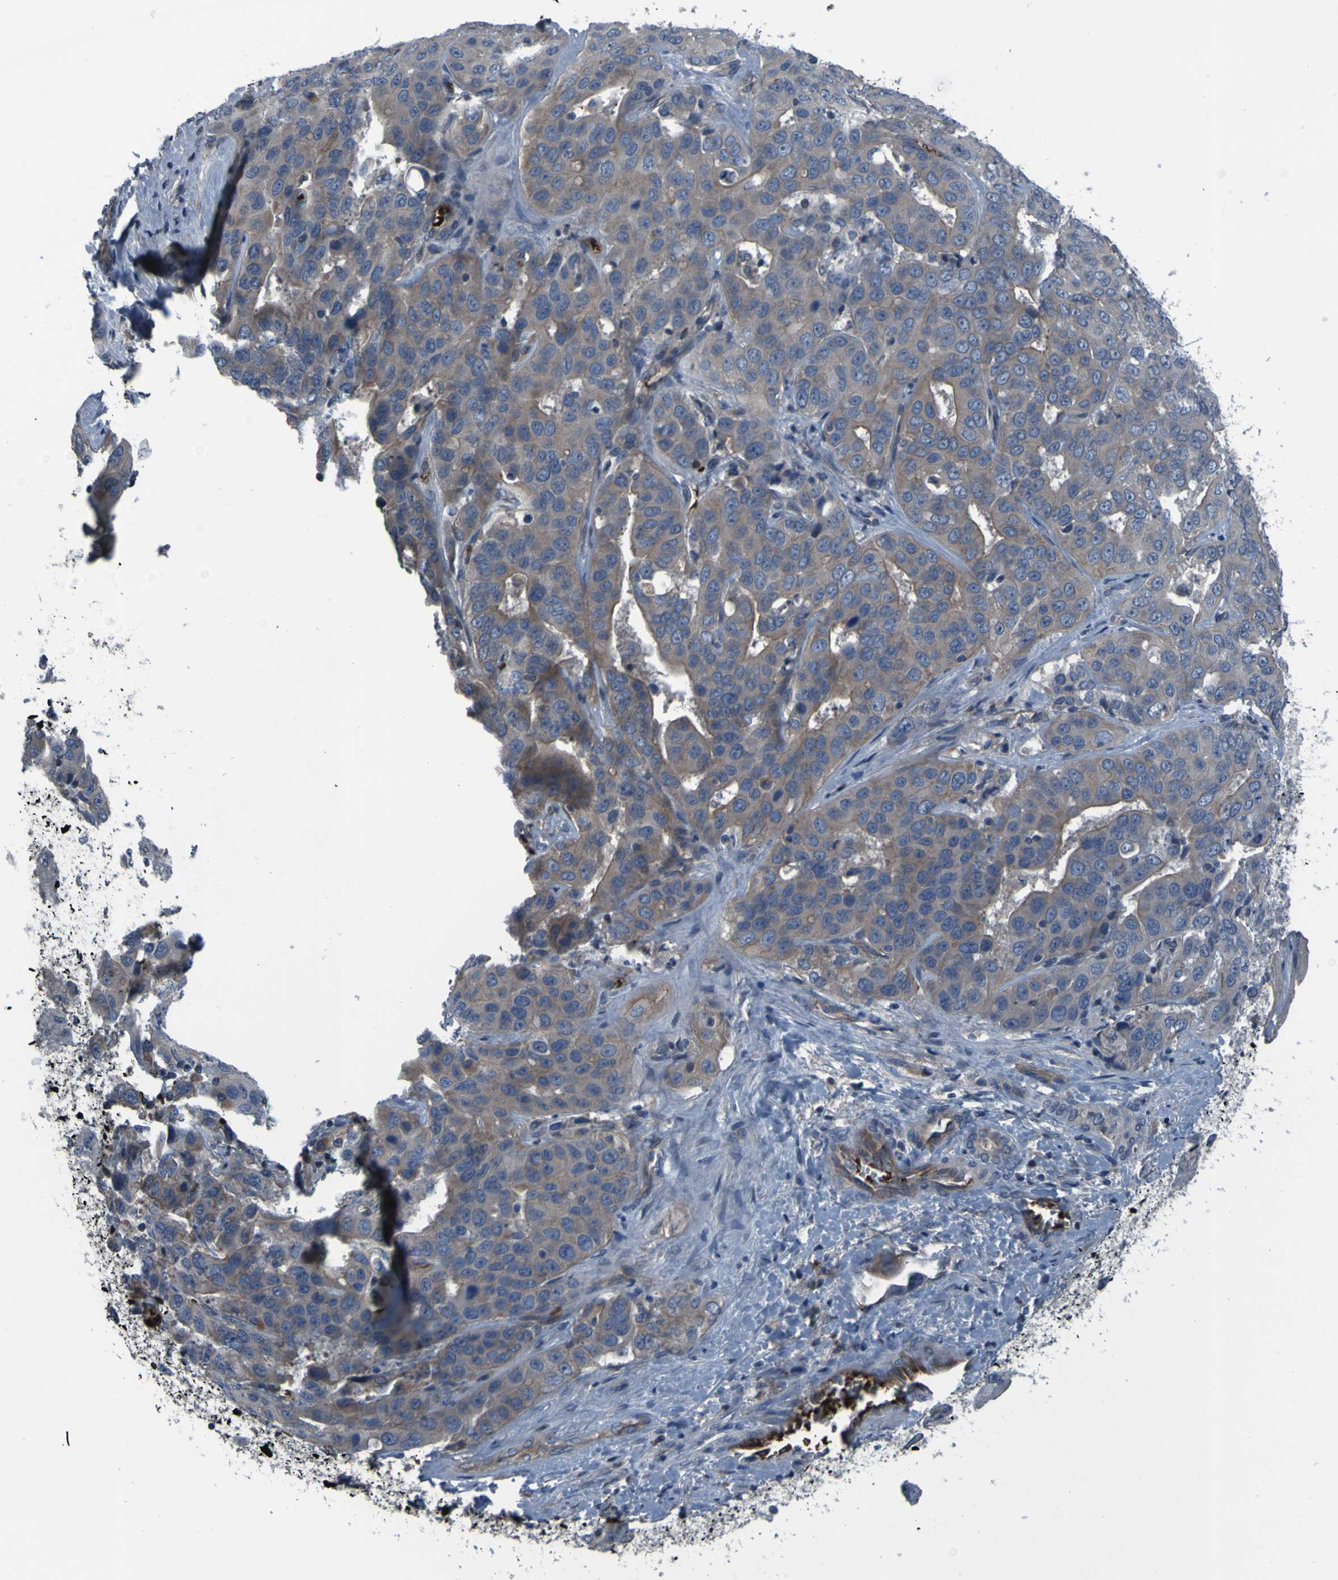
{"staining": {"intensity": "weak", "quantity": ">75%", "location": "cytoplasmic/membranous"}, "tissue": "liver cancer", "cell_type": "Tumor cells", "image_type": "cancer", "snomed": [{"axis": "morphology", "description": "Cholangiocarcinoma"}, {"axis": "topography", "description": "Liver"}], "caption": "High-magnification brightfield microscopy of liver cancer stained with DAB (3,3'-diaminobenzidine) (brown) and counterstained with hematoxylin (blue). tumor cells exhibit weak cytoplasmic/membranous staining is identified in approximately>75% of cells.", "gene": "GRAMD1A", "patient": {"sex": "female", "age": 52}}